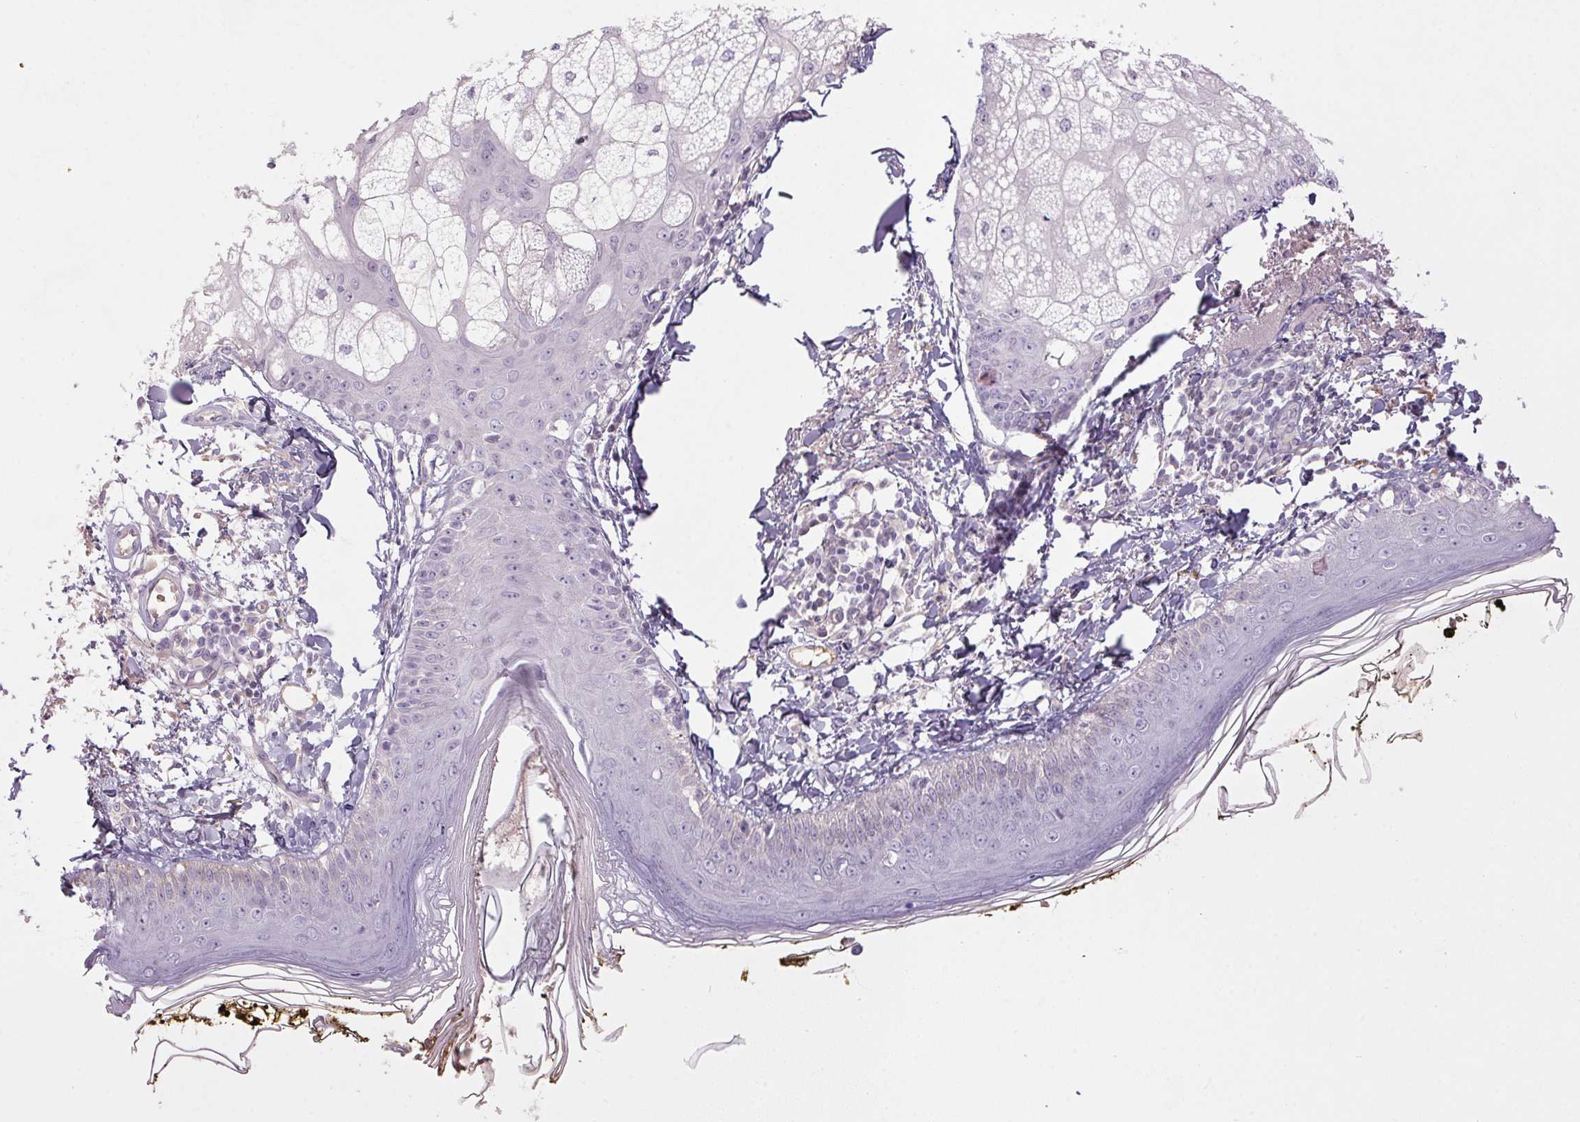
{"staining": {"intensity": "weak", "quantity": "<25%", "location": "cytoplasmic/membranous"}, "tissue": "skin", "cell_type": "Fibroblasts", "image_type": "normal", "snomed": [{"axis": "morphology", "description": "Normal tissue, NOS"}, {"axis": "topography", "description": "Skin"}], "caption": "Skin stained for a protein using immunohistochemistry displays no positivity fibroblasts.", "gene": "APOC4", "patient": {"sex": "male", "age": 76}}